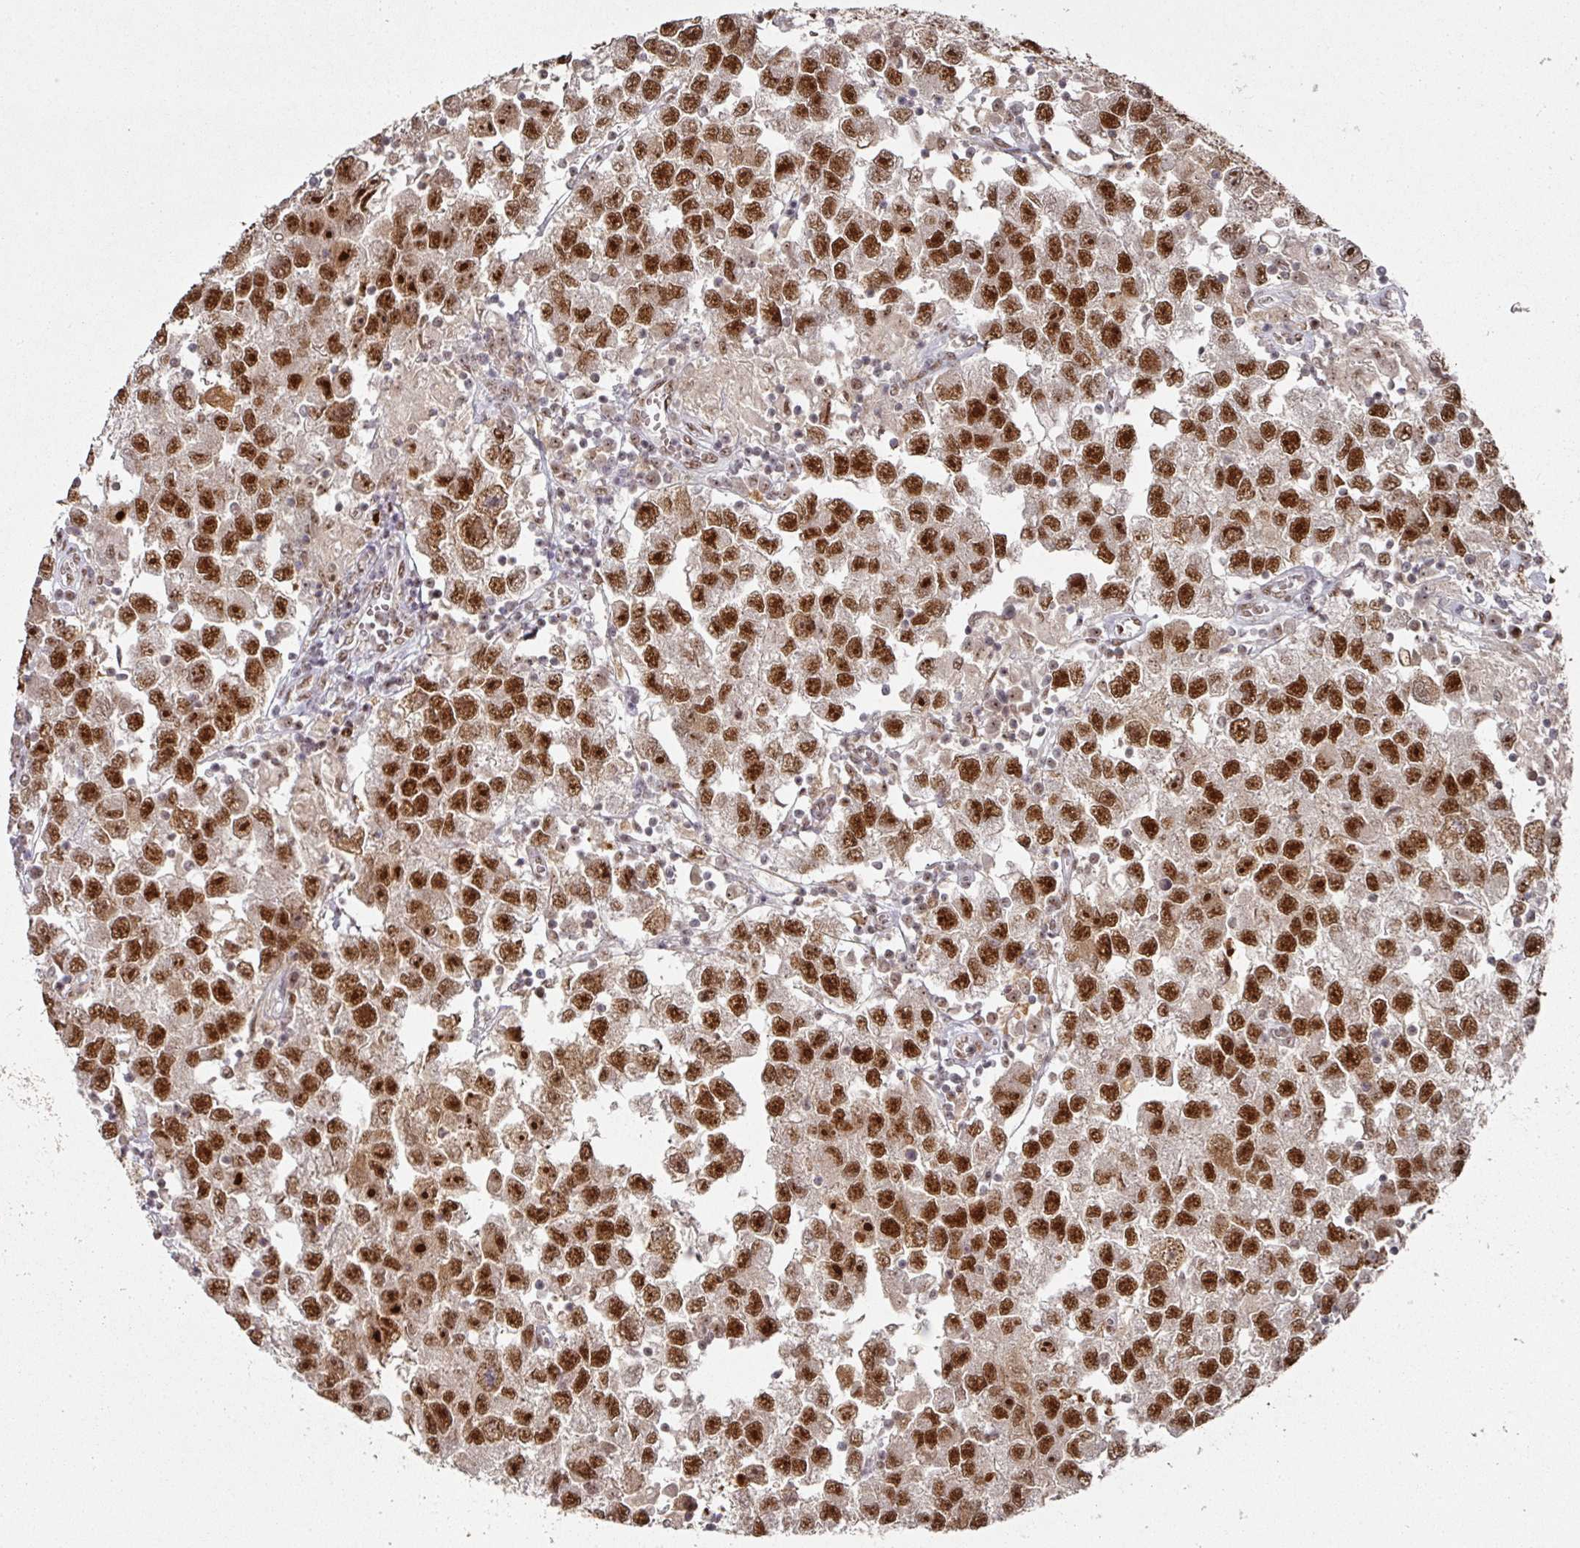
{"staining": {"intensity": "strong", "quantity": ">75%", "location": "nuclear"}, "tissue": "testis cancer", "cell_type": "Tumor cells", "image_type": "cancer", "snomed": [{"axis": "morphology", "description": "Seminoma, NOS"}, {"axis": "topography", "description": "Testis"}], "caption": "Protein expression analysis of testis seminoma reveals strong nuclear expression in approximately >75% of tumor cells. The protein of interest is stained brown, and the nuclei are stained in blue (DAB IHC with brightfield microscopy, high magnification).", "gene": "MEPCE", "patient": {"sex": "male", "age": 26}}